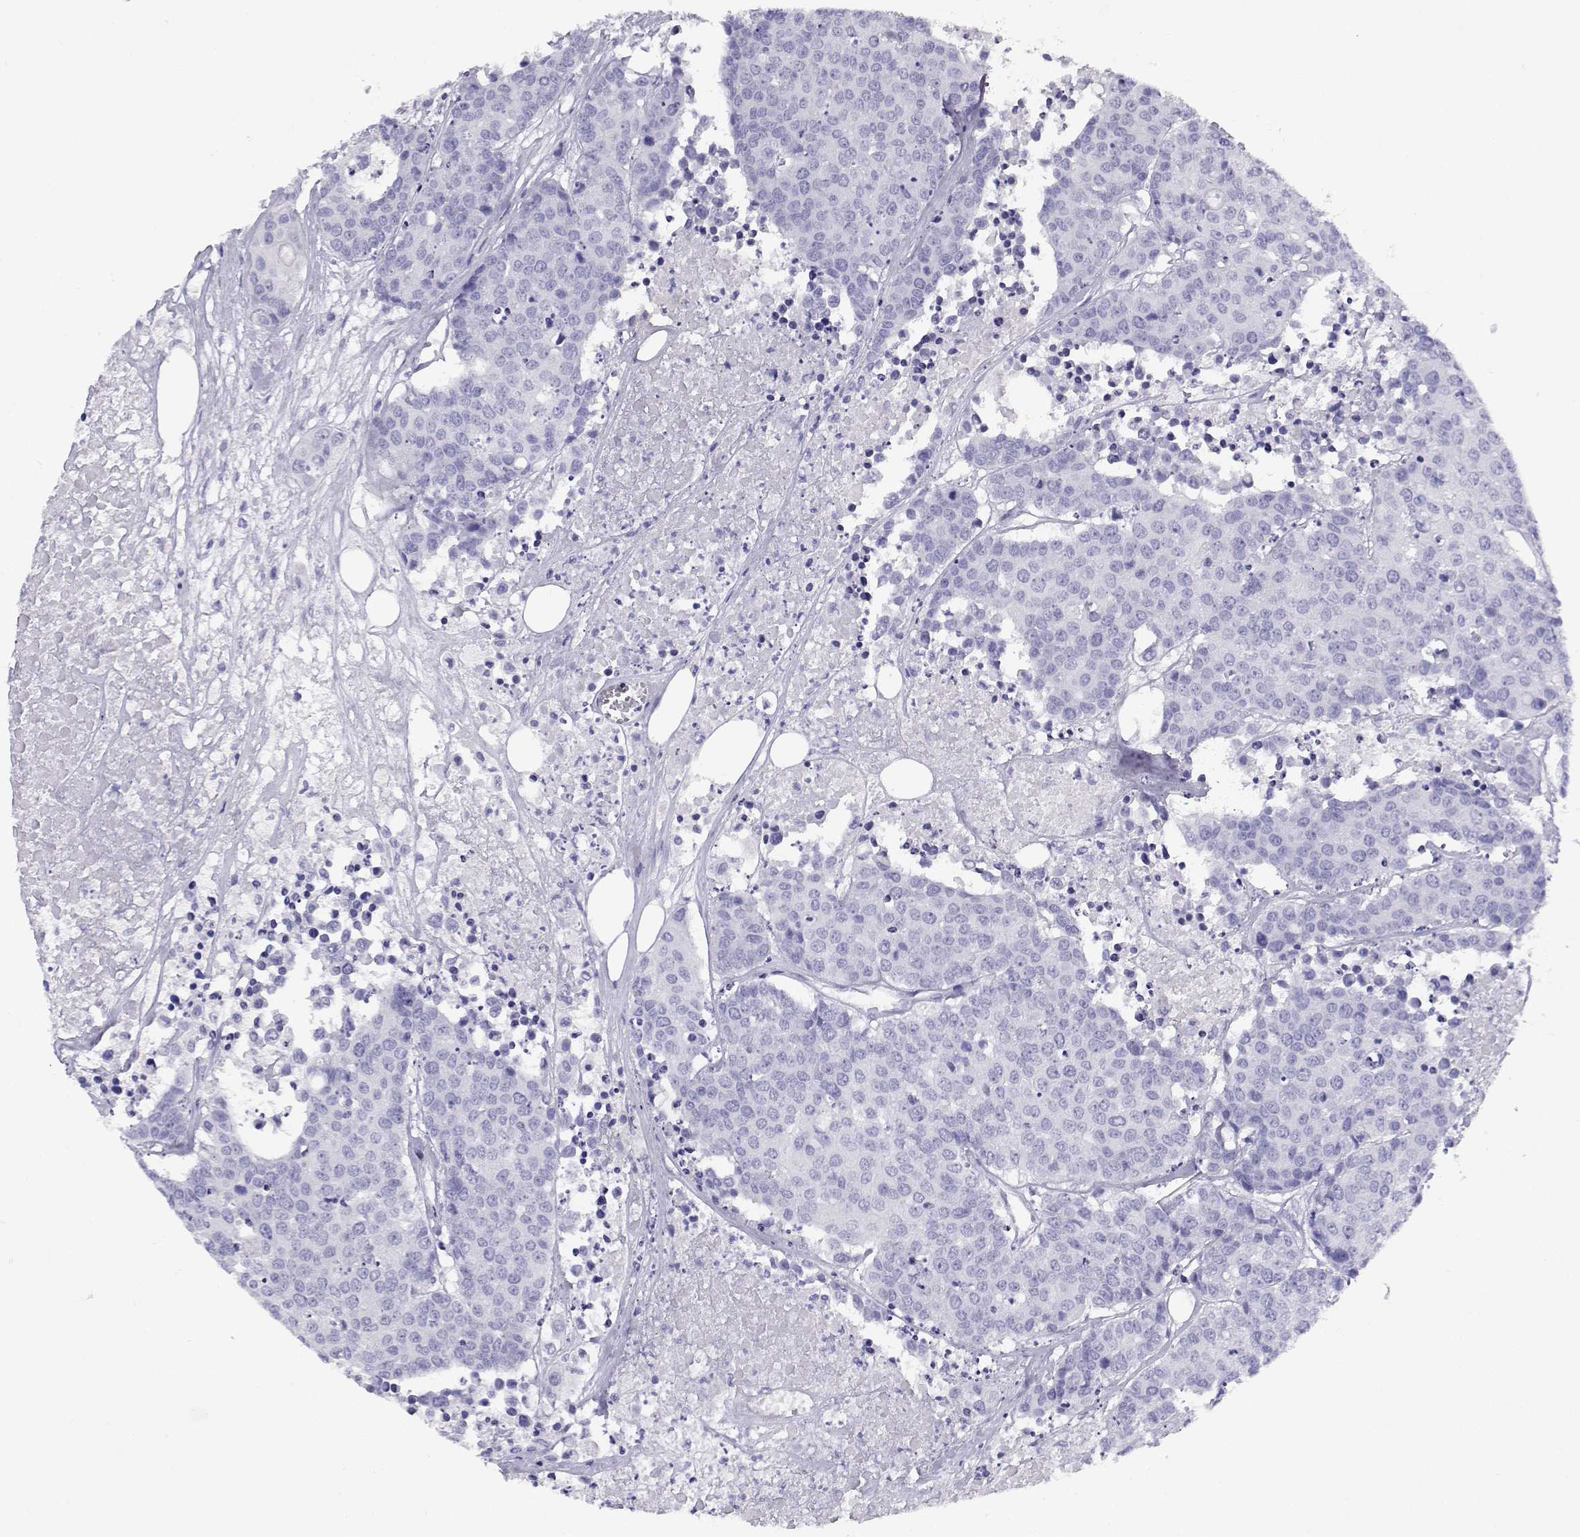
{"staining": {"intensity": "negative", "quantity": "none", "location": "none"}, "tissue": "carcinoid", "cell_type": "Tumor cells", "image_type": "cancer", "snomed": [{"axis": "morphology", "description": "Carcinoid, malignant, NOS"}, {"axis": "topography", "description": "Colon"}], "caption": "Immunohistochemistry of carcinoid (malignant) demonstrates no positivity in tumor cells. (Immunohistochemistry (ihc), brightfield microscopy, high magnification).", "gene": "RHOXF2", "patient": {"sex": "male", "age": 81}}